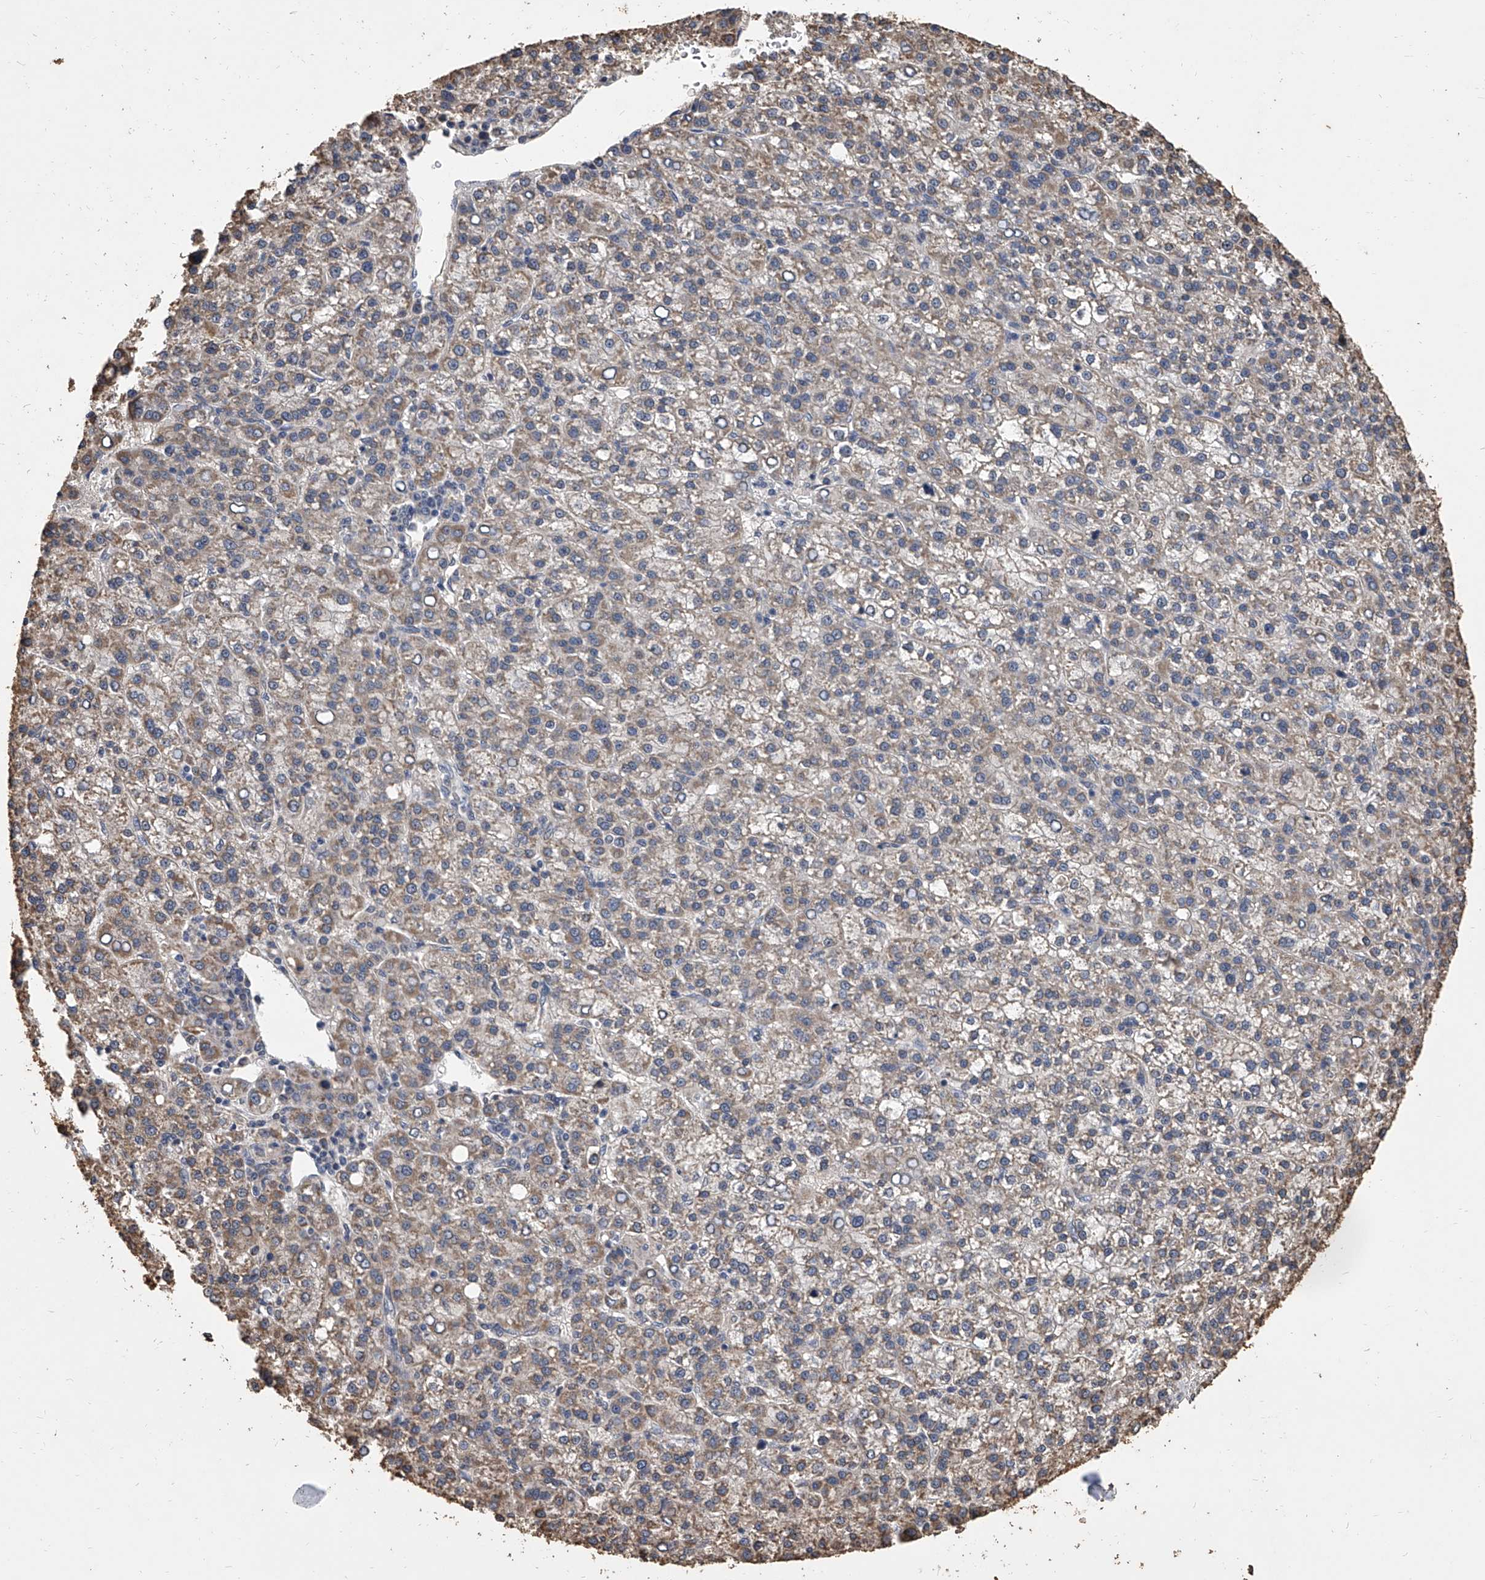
{"staining": {"intensity": "moderate", "quantity": "25%-75%", "location": "cytoplasmic/membranous"}, "tissue": "liver cancer", "cell_type": "Tumor cells", "image_type": "cancer", "snomed": [{"axis": "morphology", "description": "Carcinoma, Hepatocellular, NOS"}, {"axis": "topography", "description": "Liver"}], "caption": "The photomicrograph demonstrates a brown stain indicating the presence of a protein in the cytoplasmic/membranous of tumor cells in liver cancer.", "gene": "MRPL28", "patient": {"sex": "female", "age": 58}}